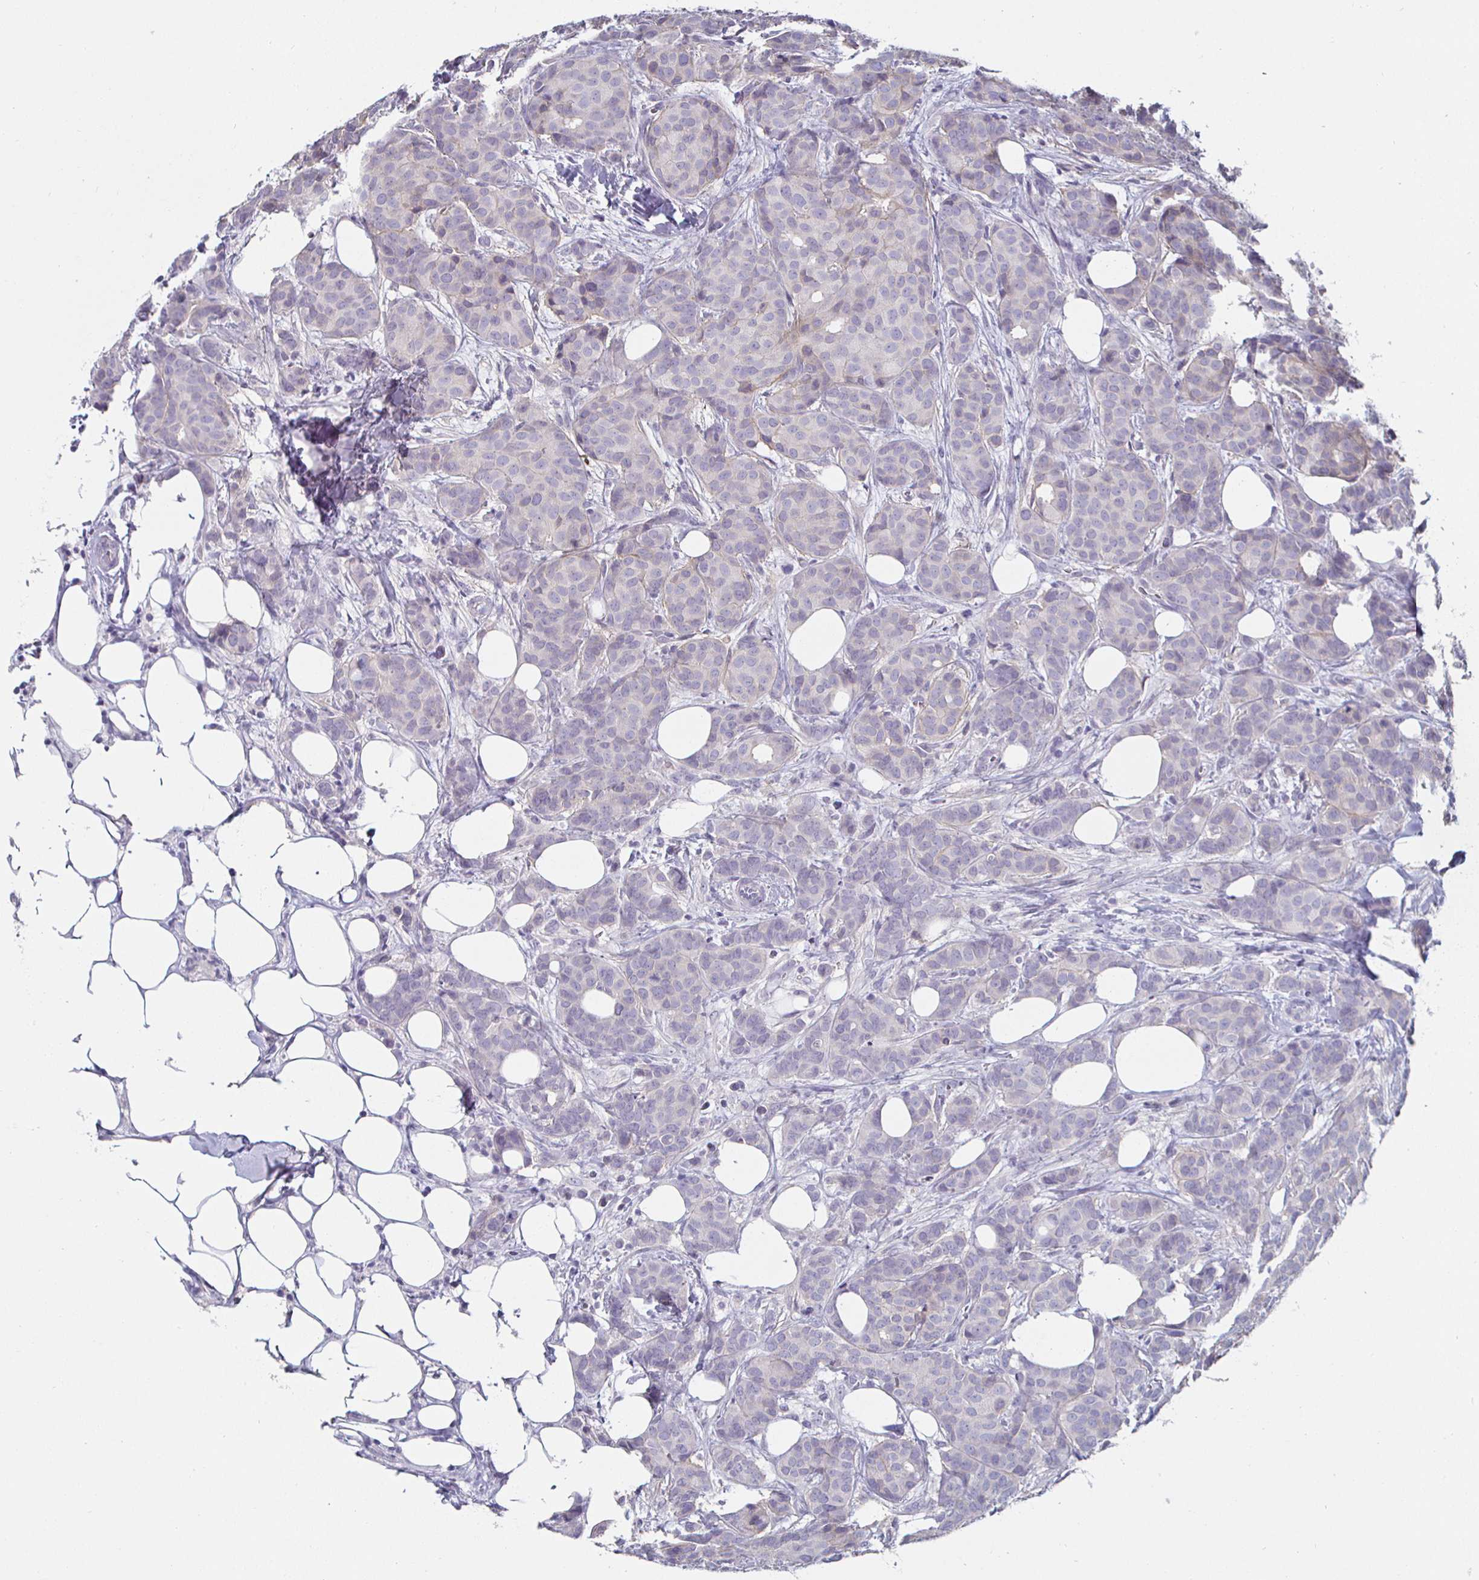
{"staining": {"intensity": "negative", "quantity": "none", "location": "none"}, "tissue": "breast cancer", "cell_type": "Tumor cells", "image_type": "cancer", "snomed": [{"axis": "morphology", "description": "Duct carcinoma"}, {"axis": "topography", "description": "Breast"}], "caption": "IHC of intraductal carcinoma (breast) exhibits no positivity in tumor cells.", "gene": "ENPP1", "patient": {"sex": "female", "age": 70}}